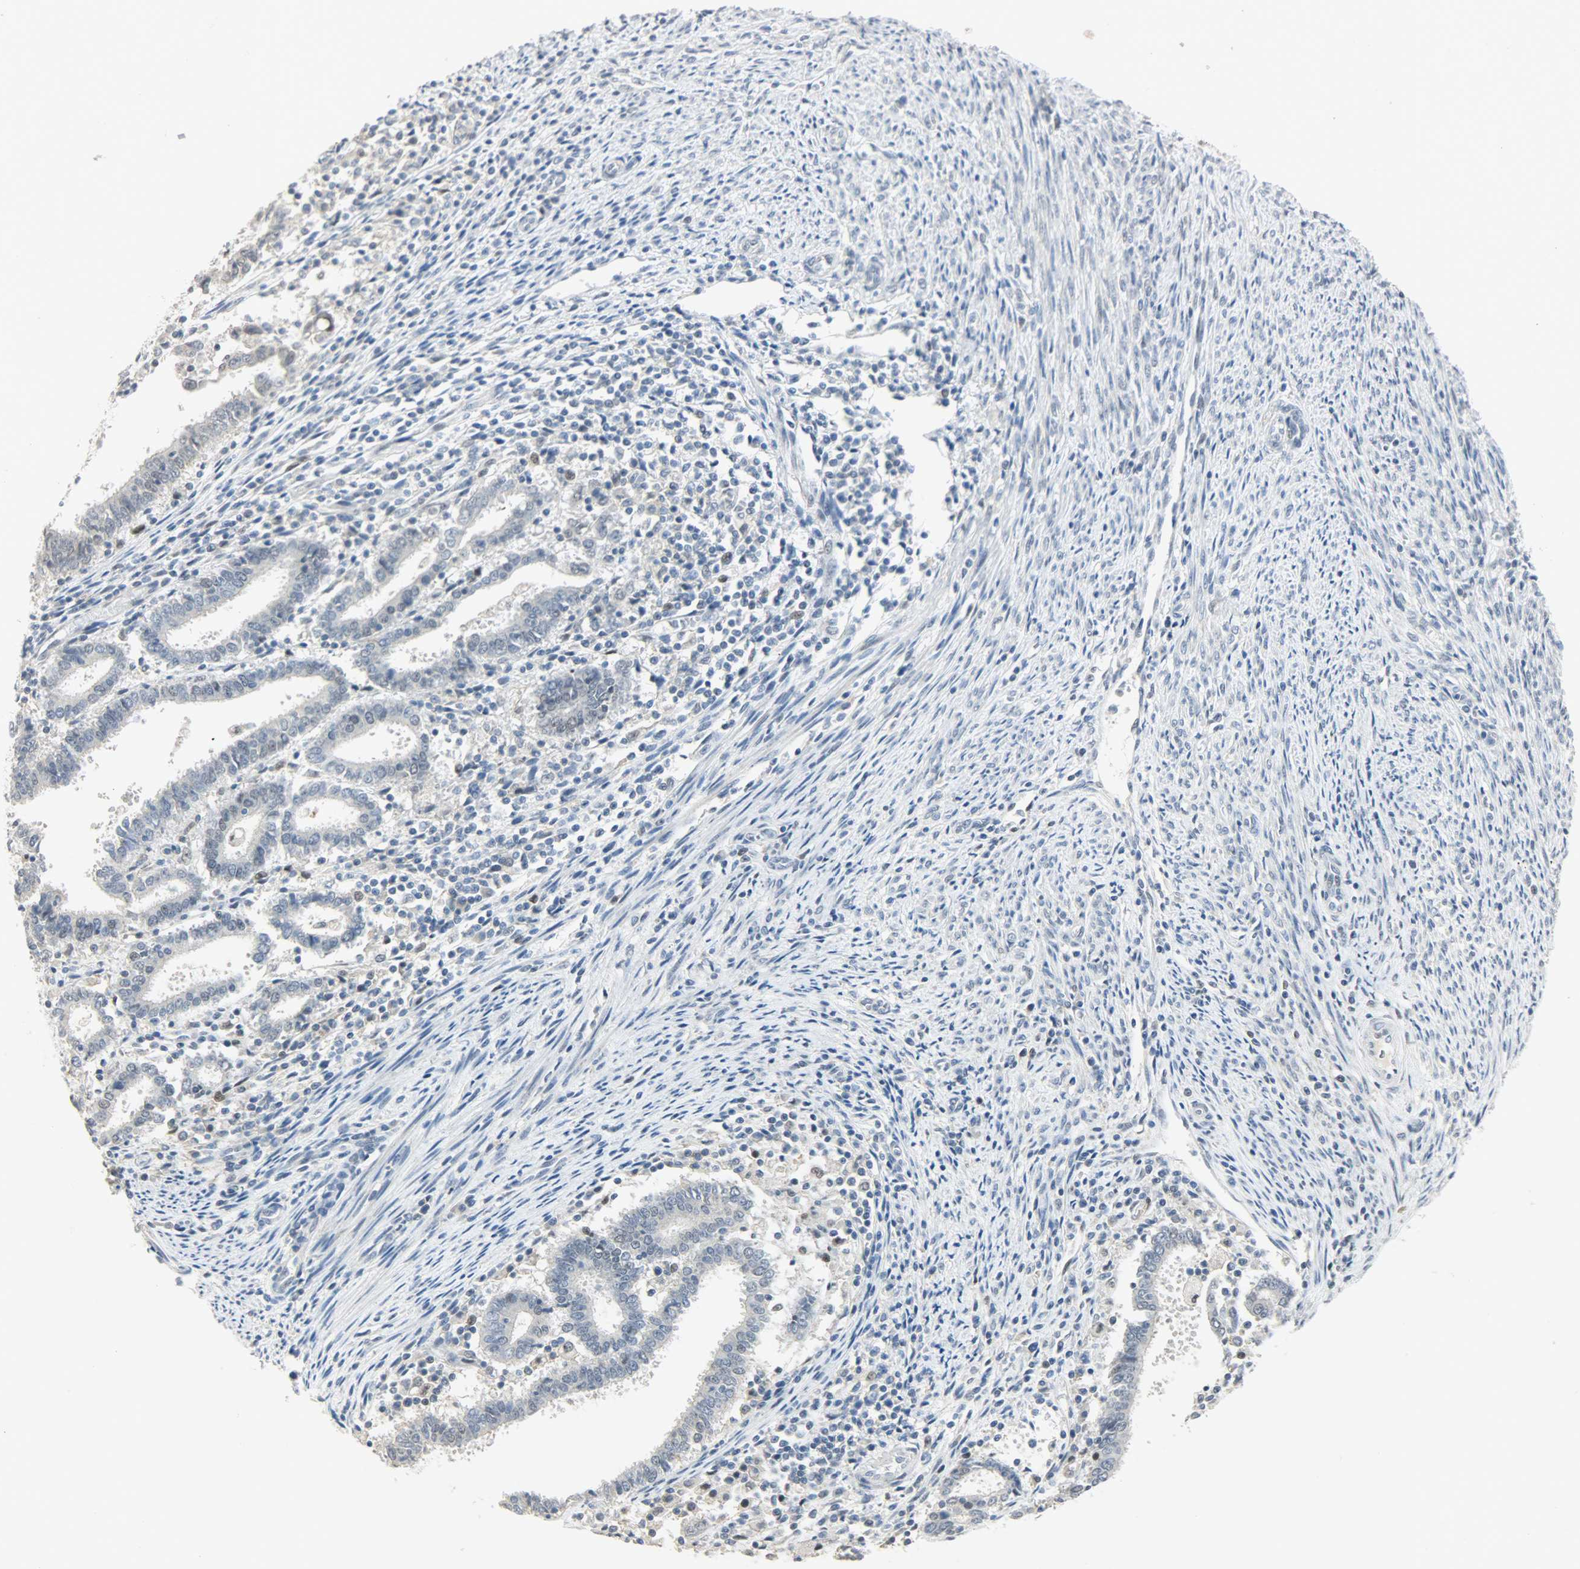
{"staining": {"intensity": "negative", "quantity": "none", "location": "none"}, "tissue": "endometrial cancer", "cell_type": "Tumor cells", "image_type": "cancer", "snomed": [{"axis": "morphology", "description": "Adenocarcinoma, NOS"}, {"axis": "topography", "description": "Uterus"}], "caption": "The histopathology image demonstrates no significant positivity in tumor cells of endometrial cancer.", "gene": "PPARG", "patient": {"sex": "female", "age": 83}}